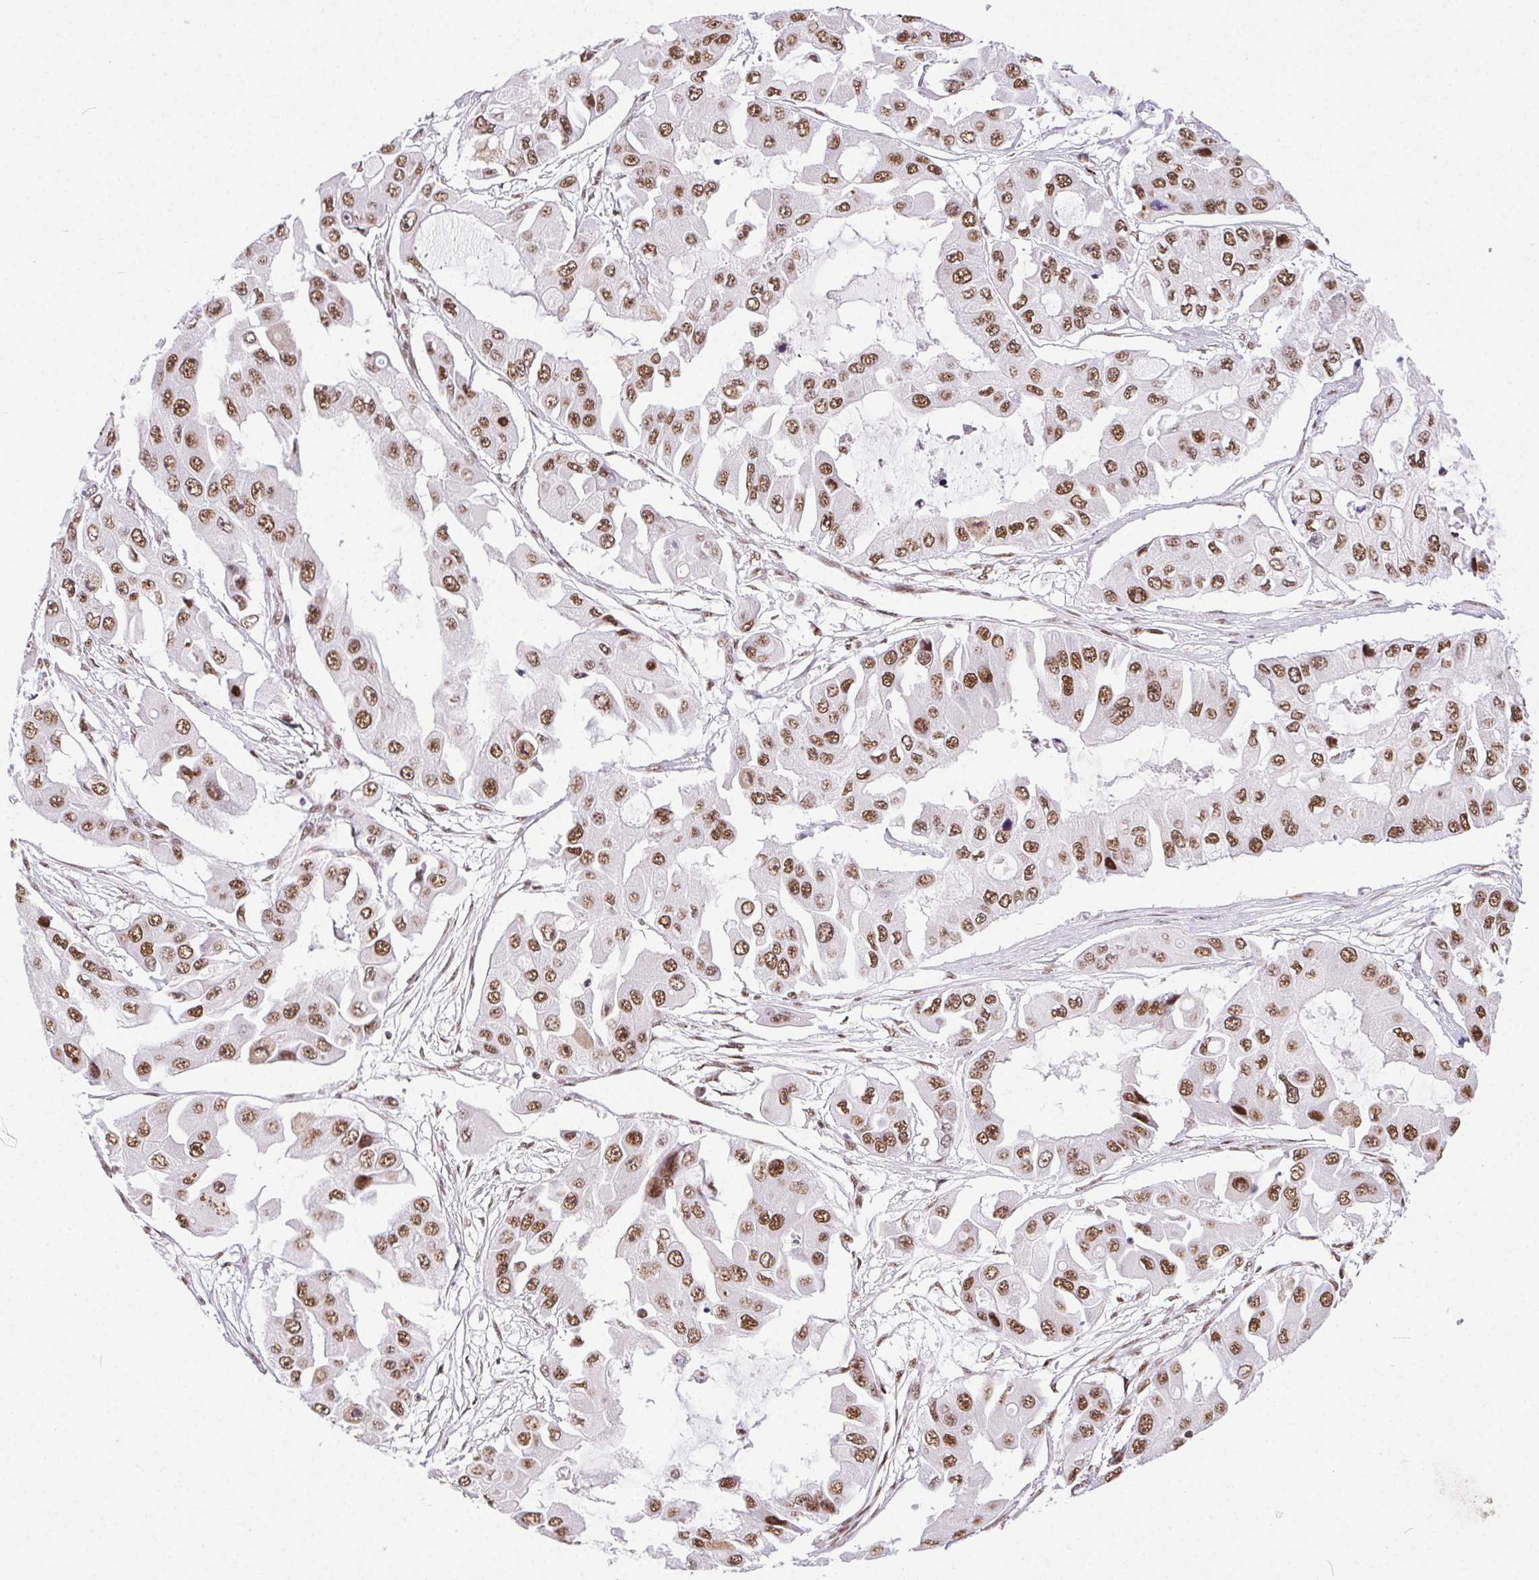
{"staining": {"intensity": "moderate", "quantity": ">75%", "location": "nuclear"}, "tissue": "ovarian cancer", "cell_type": "Tumor cells", "image_type": "cancer", "snomed": [{"axis": "morphology", "description": "Cystadenocarcinoma, serous, NOS"}, {"axis": "topography", "description": "Ovary"}], "caption": "Protein analysis of ovarian cancer (serous cystadenocarcinoma) tissue exhibits moderate nuclear positivity in about >75% of tumor cells.", "gene": "TRA2B", "patient": {"sex": "female", "age": 56}}